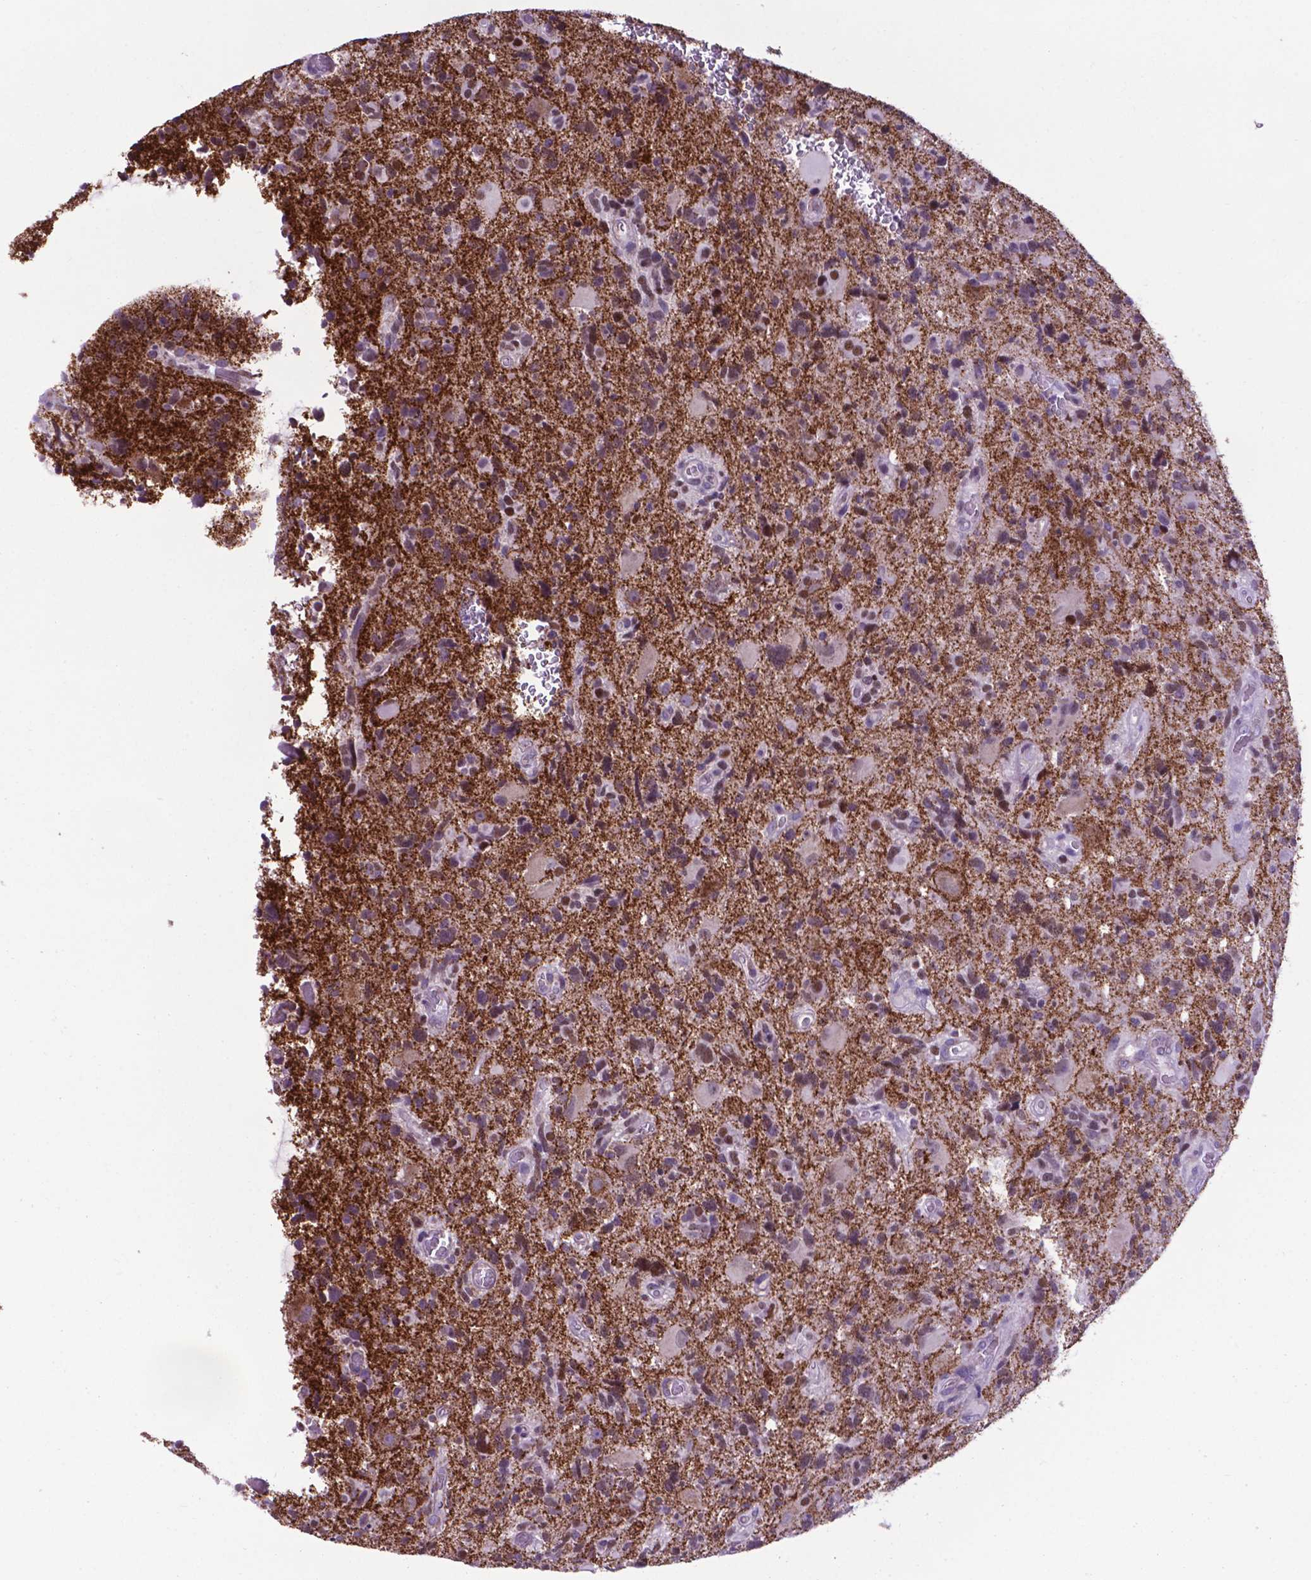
{"staining": {"intensity": "moderate", "quantity": ">75%", "location": "nuclear"}, "tissue": "glioma", "cell_type": "Tumor cells", "image_type": "cancer", "snomed": [{"axis": "morphology", "description": "Glioma, malignant, High grade"}, {"axis": "topography", "description": "Brain"}], "caption": "High-grade glioma (malignant) stained with DAB IHC reveals medium levels of moderate nuclear expression in approximately >75% of tumor cells.", "gene": "POU3F3", "patient": {"sex": "male", "age": 49}}